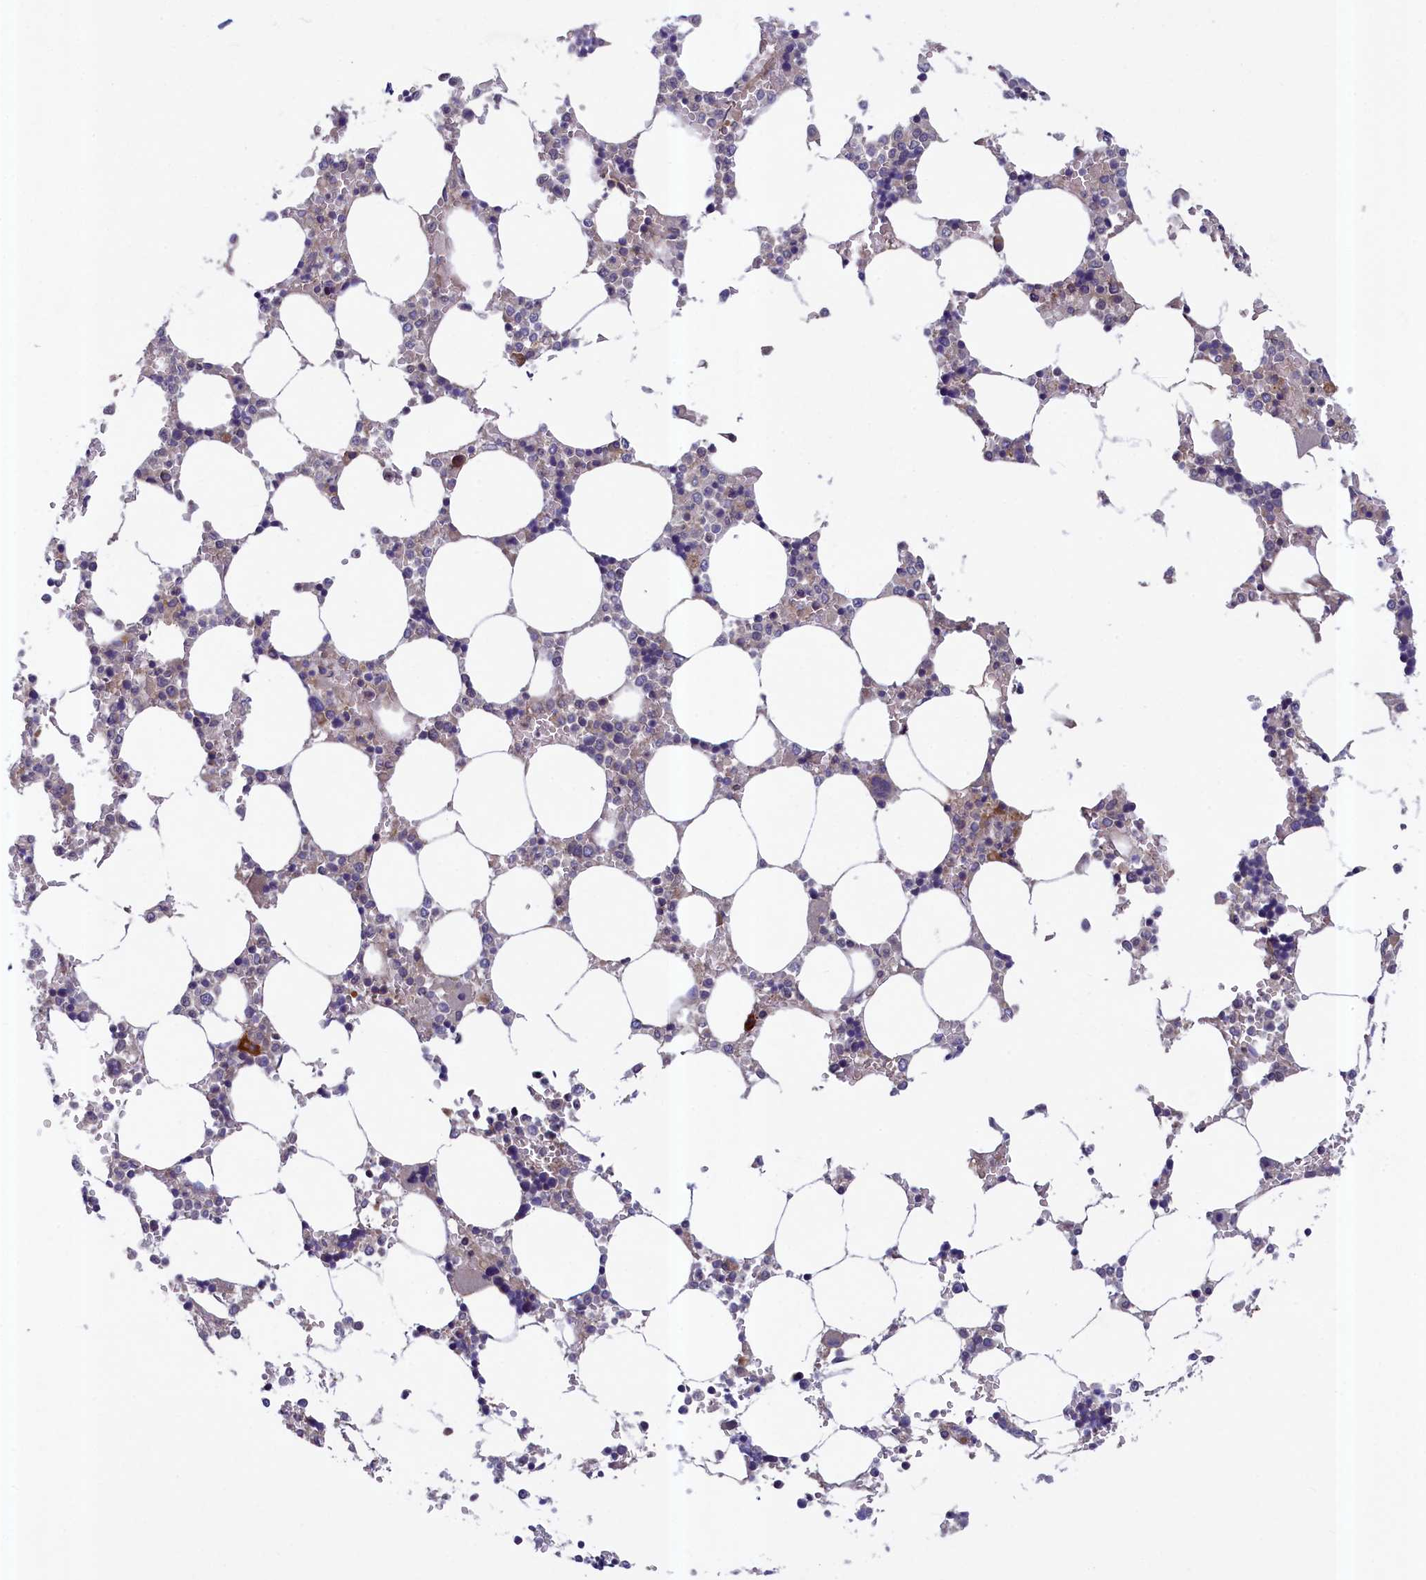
{"staining": {"intensity": "moderate", "quantity": "<25%", "location": "cytoplasmic/membranous"}, "tissue": "bone marrow", "cell_type": "Hematopoietic cells", "image_type": "normal", "snomed": [{"axis": "morphology", "description": "Normal tissue, NOS"}, {"axis": "topography", "description": "Bone marrow"}], "caption": "Moderate cytoplasmic/membranous expression is present in approximately <25% of hematopoietic cells in unremarkable bone marrow.", "gene": "NUBP1", "patient": {"sex": "male", "age": 64}}